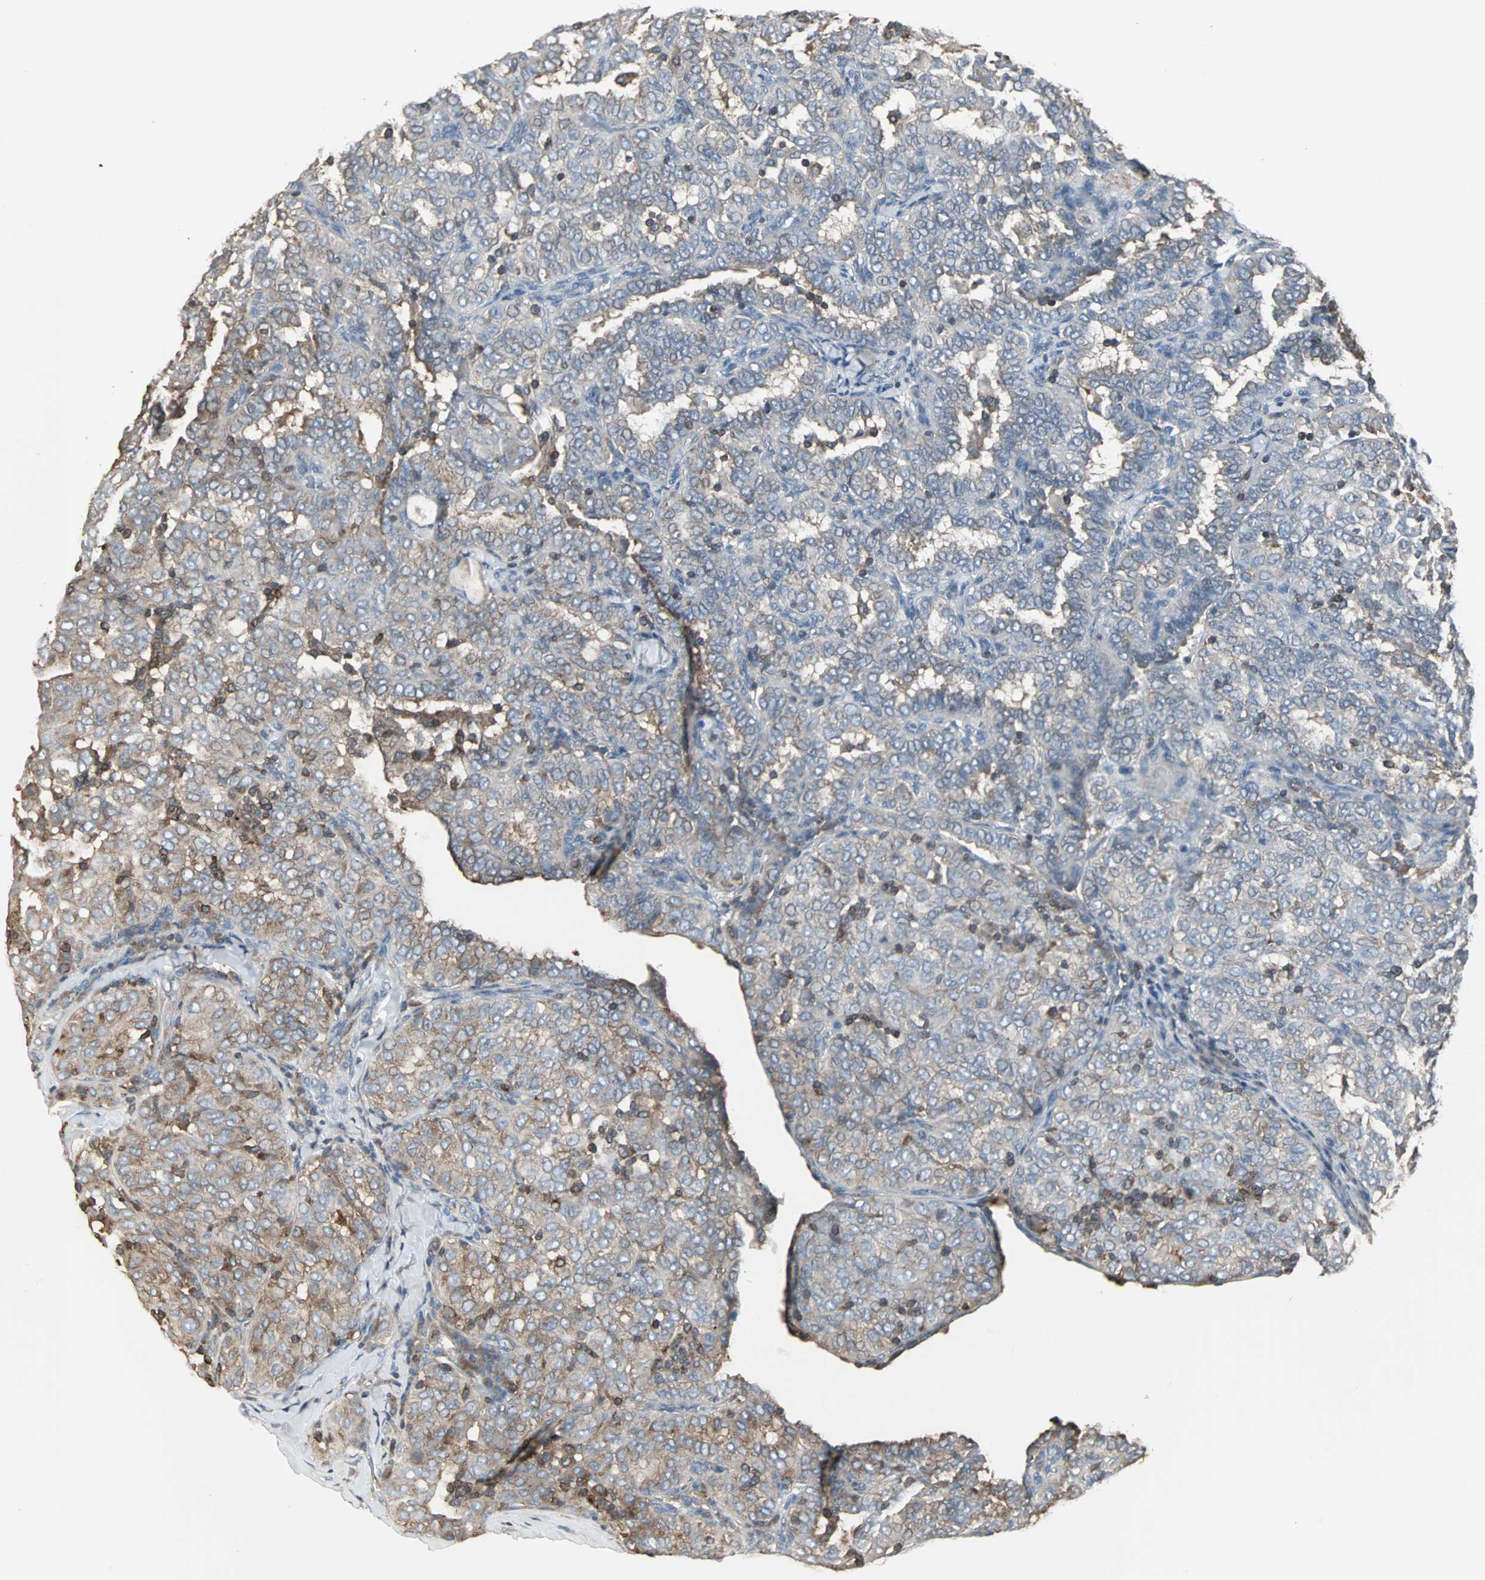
{"staining": {"intensity": "moderate", "quantity": "25%-75%", "location": "cytoplasmic/membranous"}, "tissue": "thyroid cancer", "cell_type": "Tumor cells", "image_type": "cancer", "snomed": [{"axis": "morphology", "description": "Papillary adenocarcinoma, NOS"}, {"axis": "topography", "description": "Thyroid gland"}], "caption": "Tumor cells display medium levels of moderate cytoplasmic/membranous staining in about 25%-75% of cells in human thyroid cancer (papillary adenocarcinoma).", "gene": "LRRFIP1", "patient": {"sex": "female", "age": 30}}